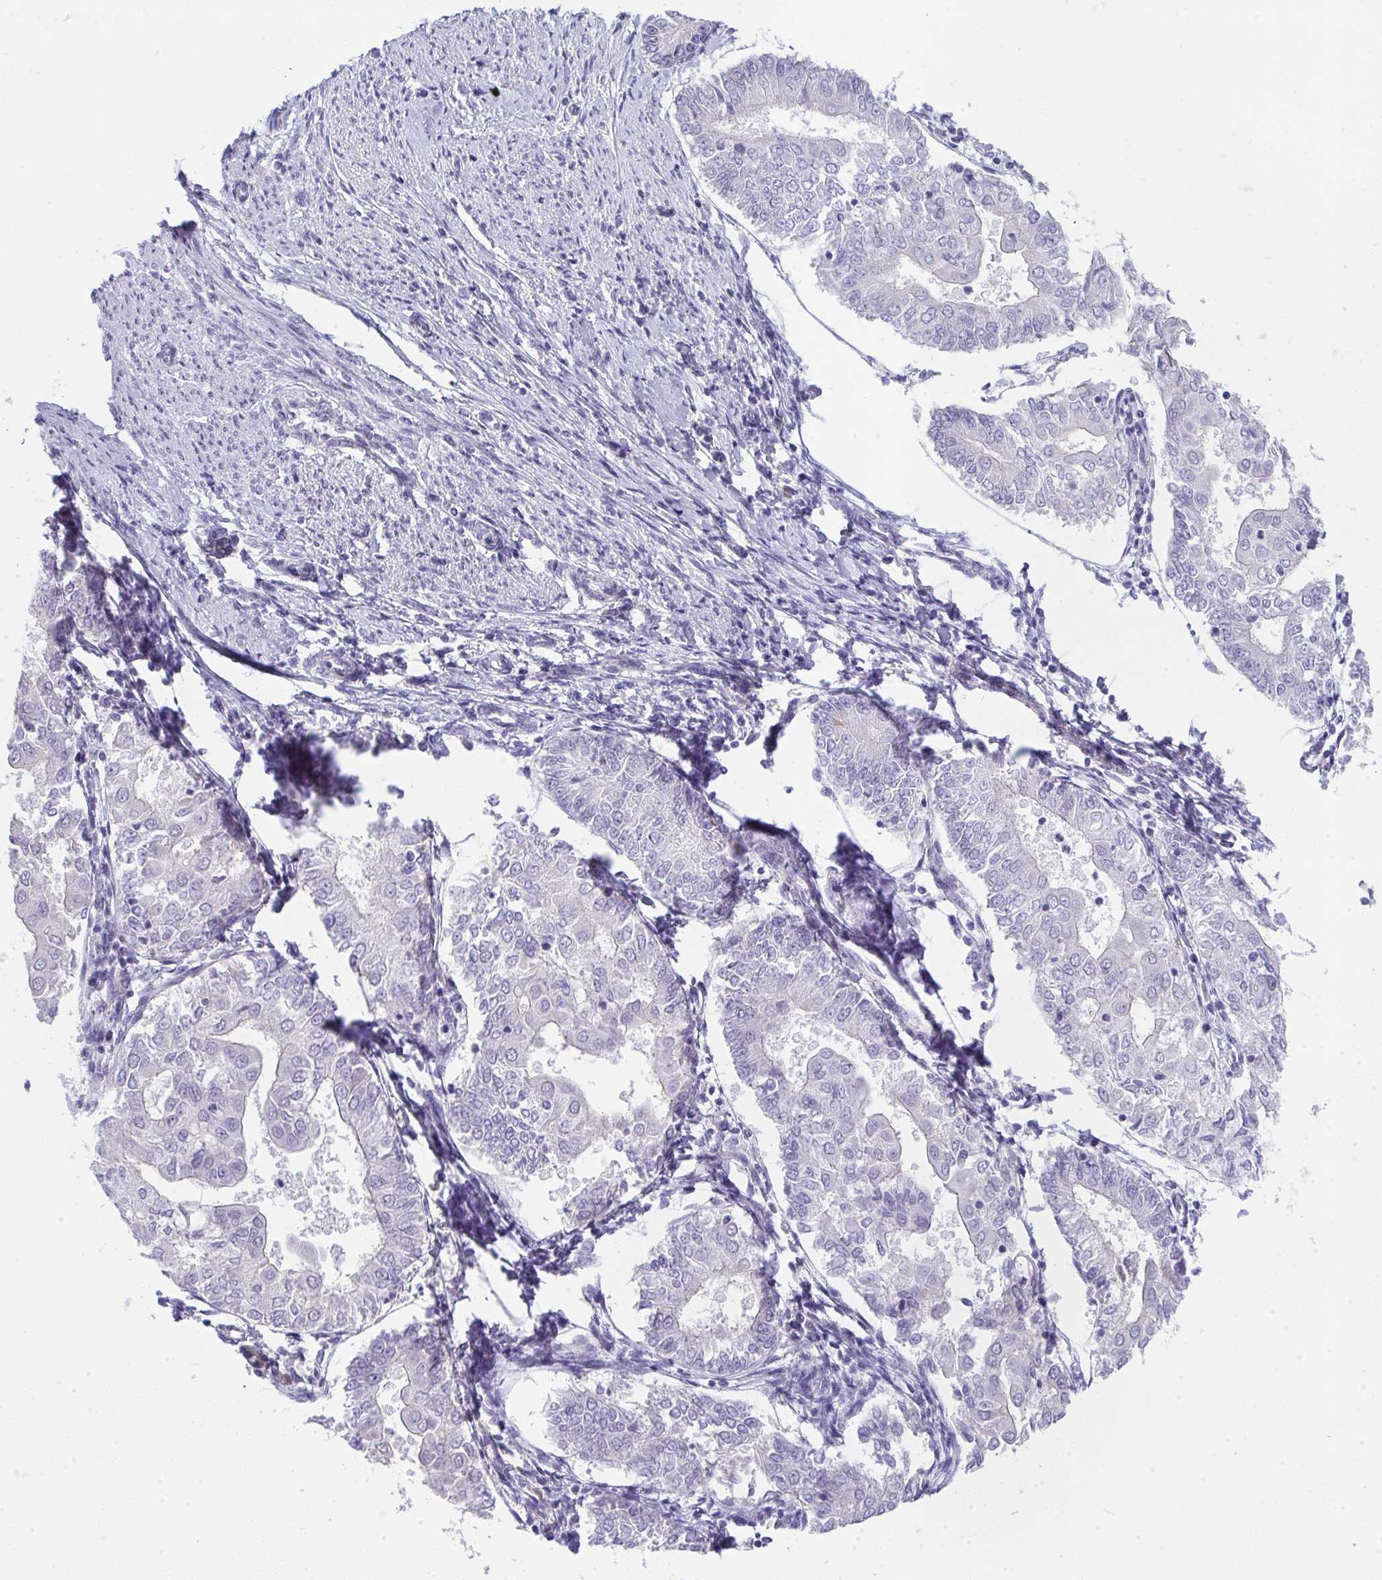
{"staining": {"intensity": "negative", "quantity": "none", "location": "none"}, "tissue": "endometrial cancer", "cell_type": "Tumor cells", "image_type": "cancer", "snomed": [{"axis": "morphology", "description": "Adenocarcinoma, NOS"}, {"axis": "topography", "description": "Endometrium"}], "caption": "High magnification brightfield microscopy of endometrial cancer (adenocarcinoma) stained with DAB (brown) and counterstained with hematoxylin (blue): tumor cells show no significant expression.", "gene": "GALNT16", "patient": {"sex": "female", "age": 68}}